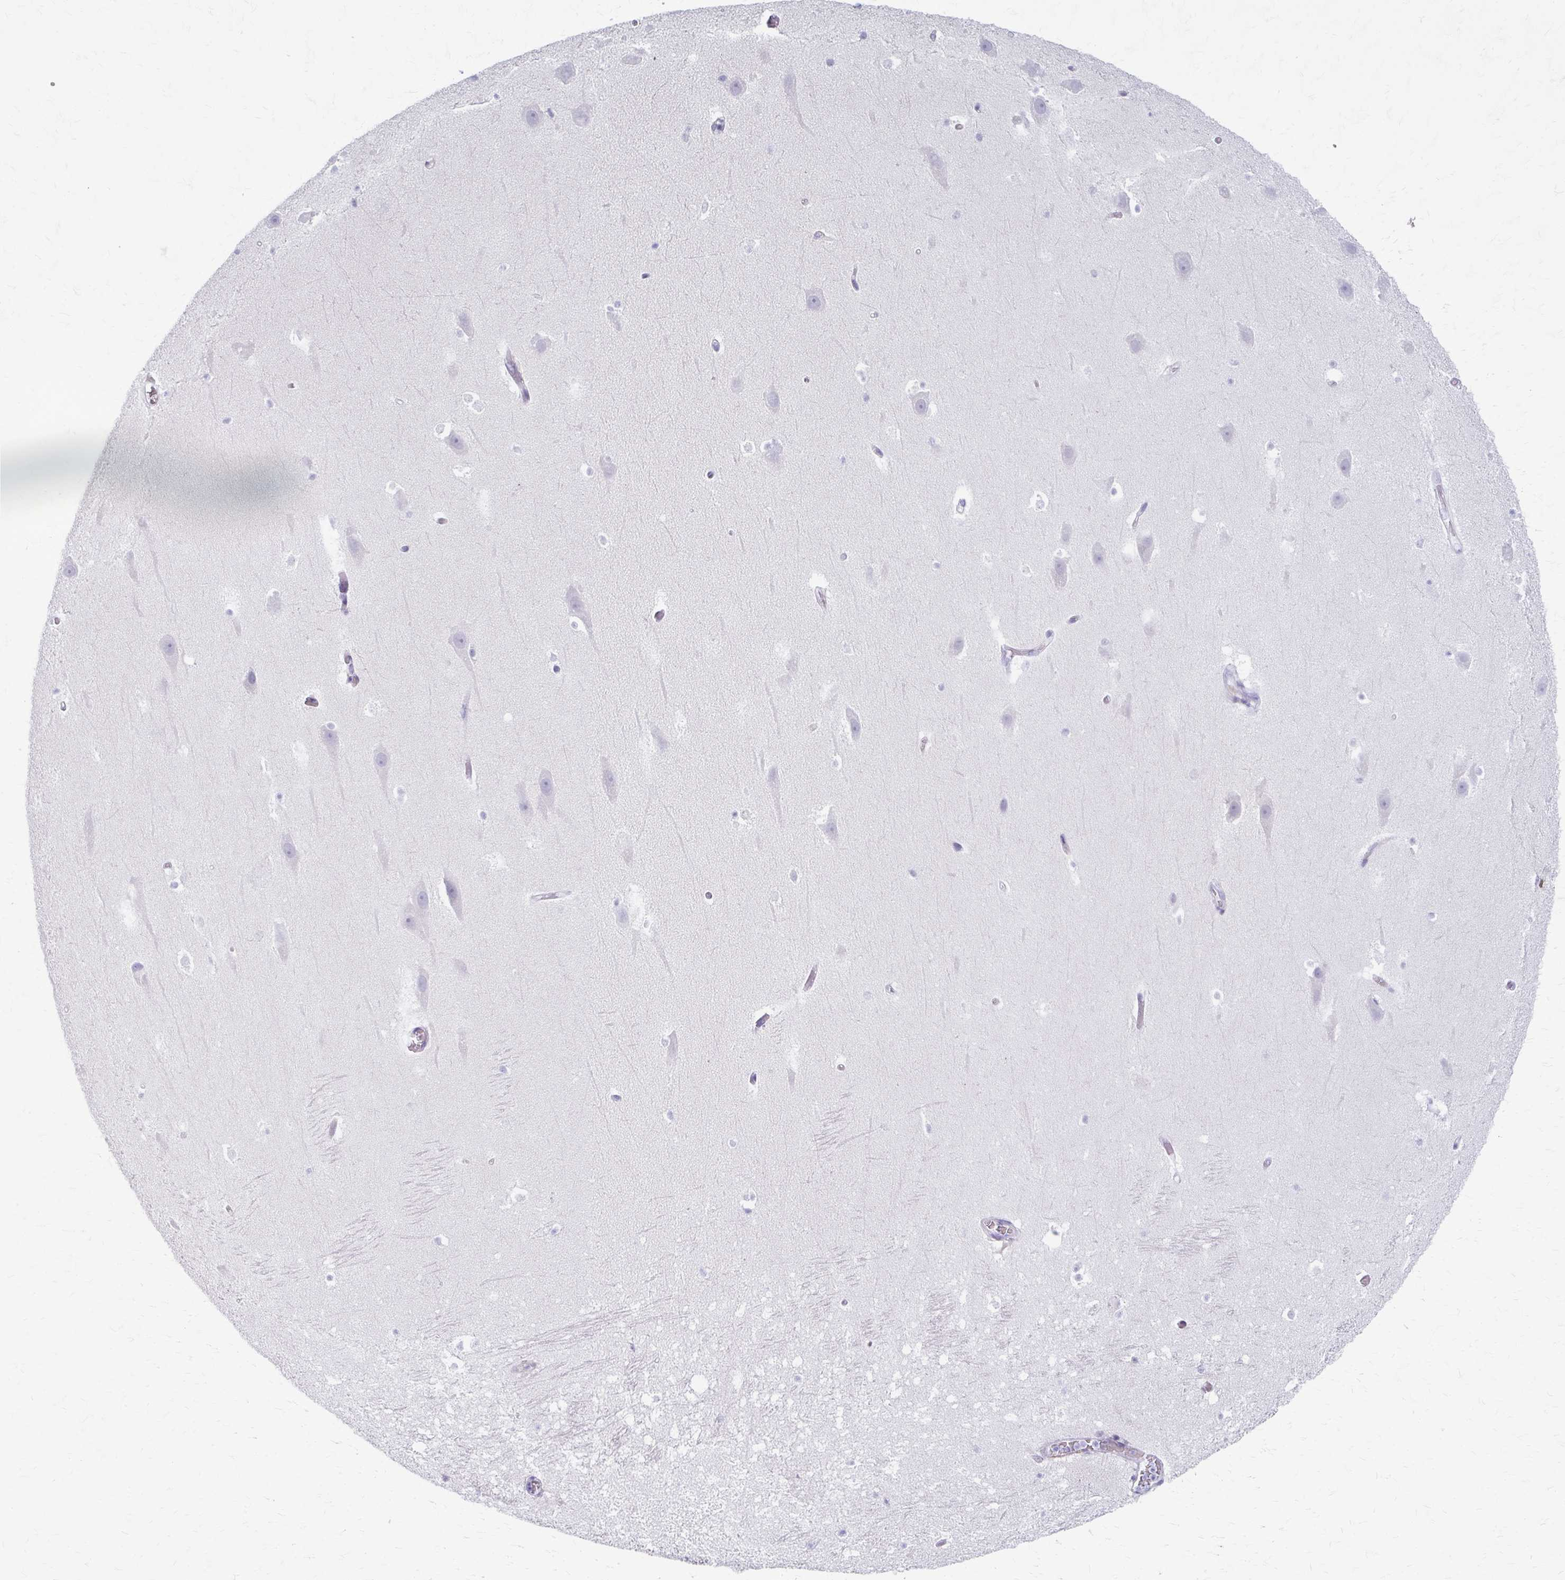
{"staining": {"intensity": "negative", "quantity": "none", "location": "none"}, "tissue": "hippocampus", "cell_type": "Glial cells", "image_type": "normal", "snomed": [{"axis": "morphology", "description": "Normal tissue, NOS"}, {"axis": "topography", "description": "Hippocampus"}], "caption": "Immunohistochemistry image of normal hippocampus stained for a protein (brown), which demonstrates no expression in glial cells. (DAB IHC with hematoxylin counter stain).", "gene": "ADIPOQ", "patient": {"sex": "male", "age": 26}}